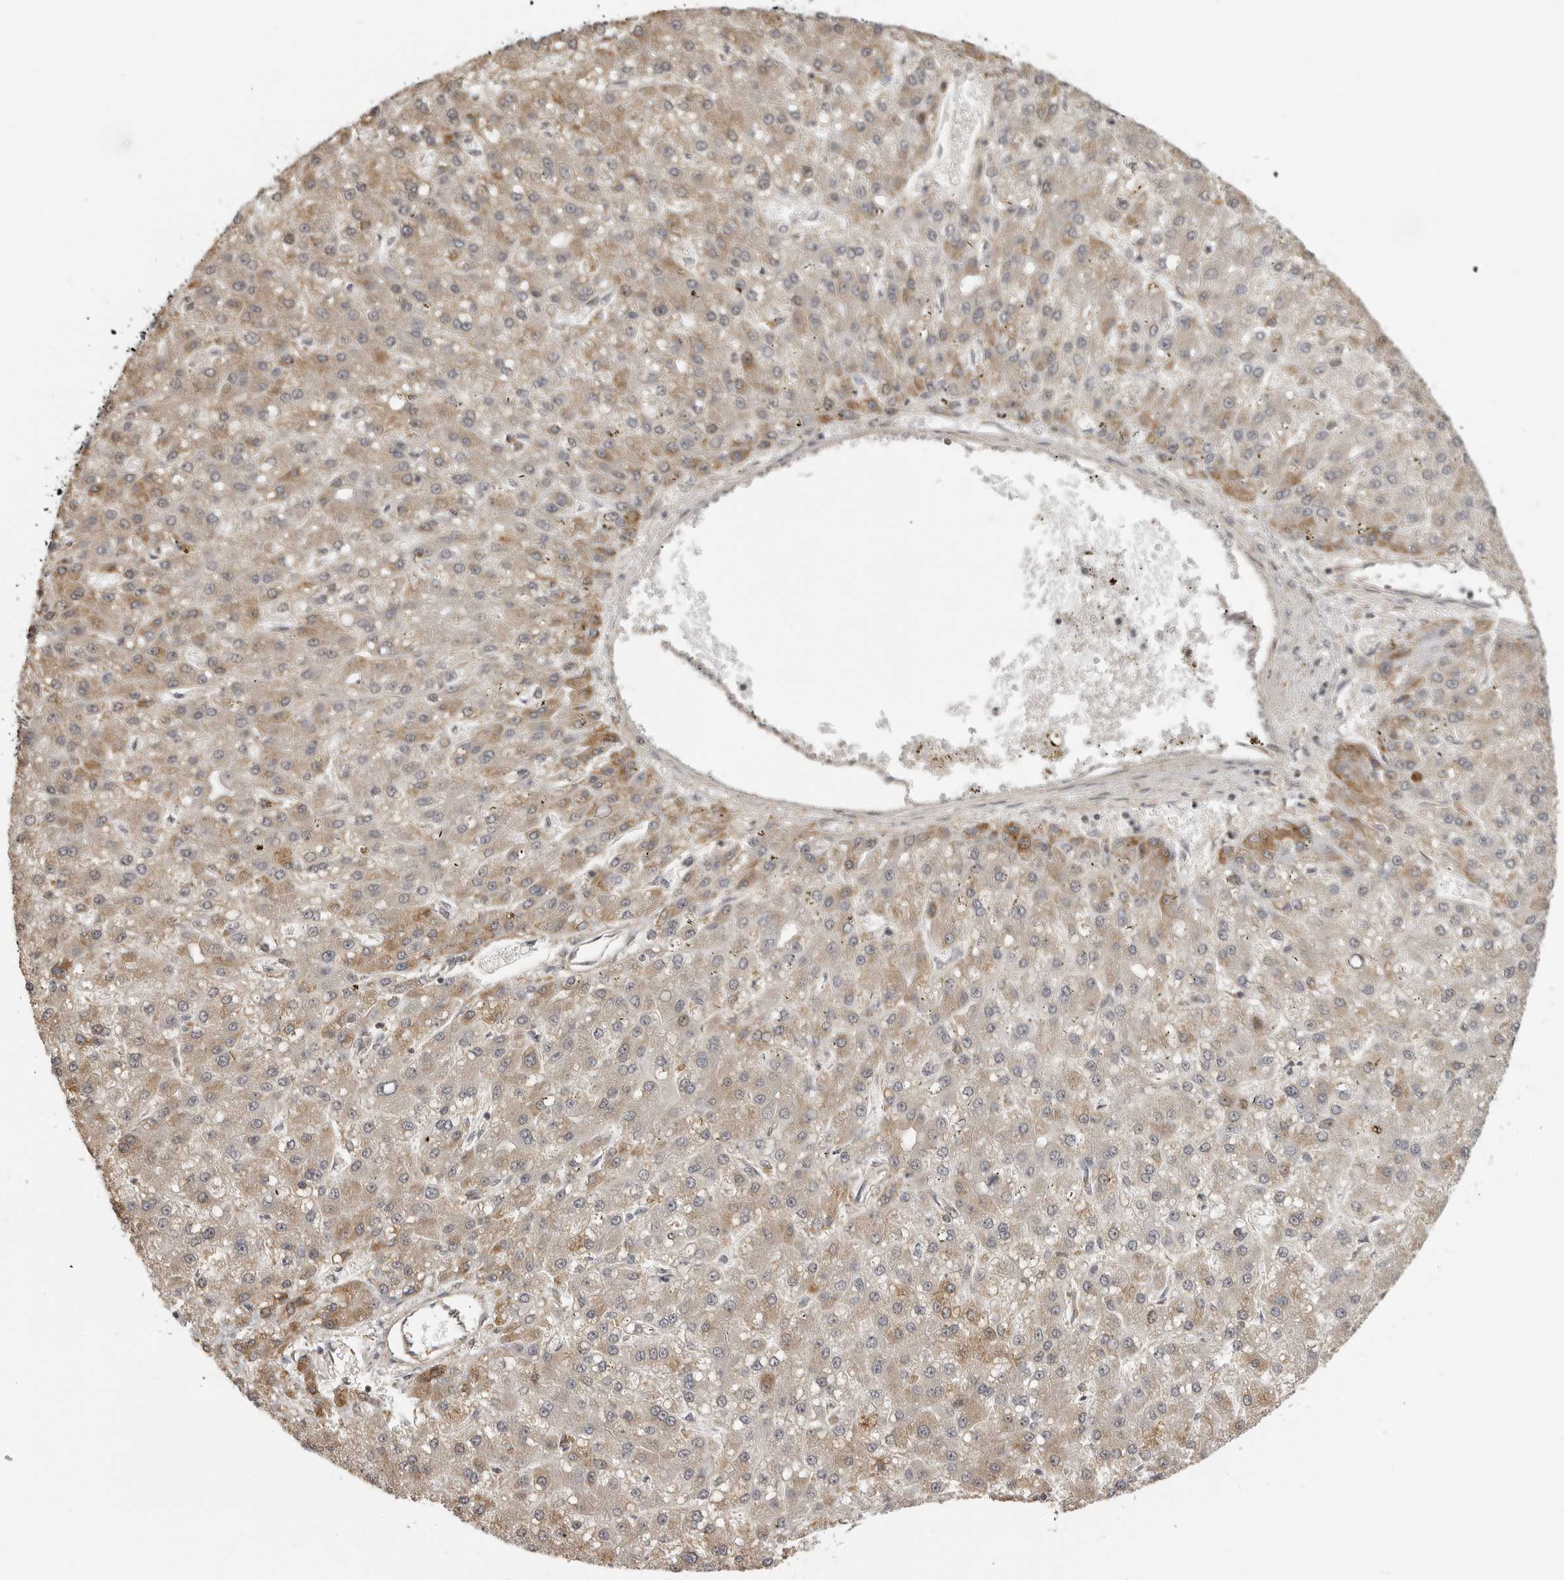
{"staining": {"intensity": "moderate", "quantity": "<25%", "location": "cytoplasmic/membranous"}, "tissue": "liver cancer", "cell_type": "Tumor cells", "image_type": "cancer", "snomed": [{"axis": "morphology", "description": "Carcinoma, Hepatocellular, NOS"}, {"axis": "topography", "description": "Liver"}], "caption": "This is an image of IHC staining of hepatocellular carcinoma (liver), which shows moderate positivity in the cytoplasmic/membranous of tumor cells.", "gene": "IDO1", "patient": {"sex": "male", "age": 67}}